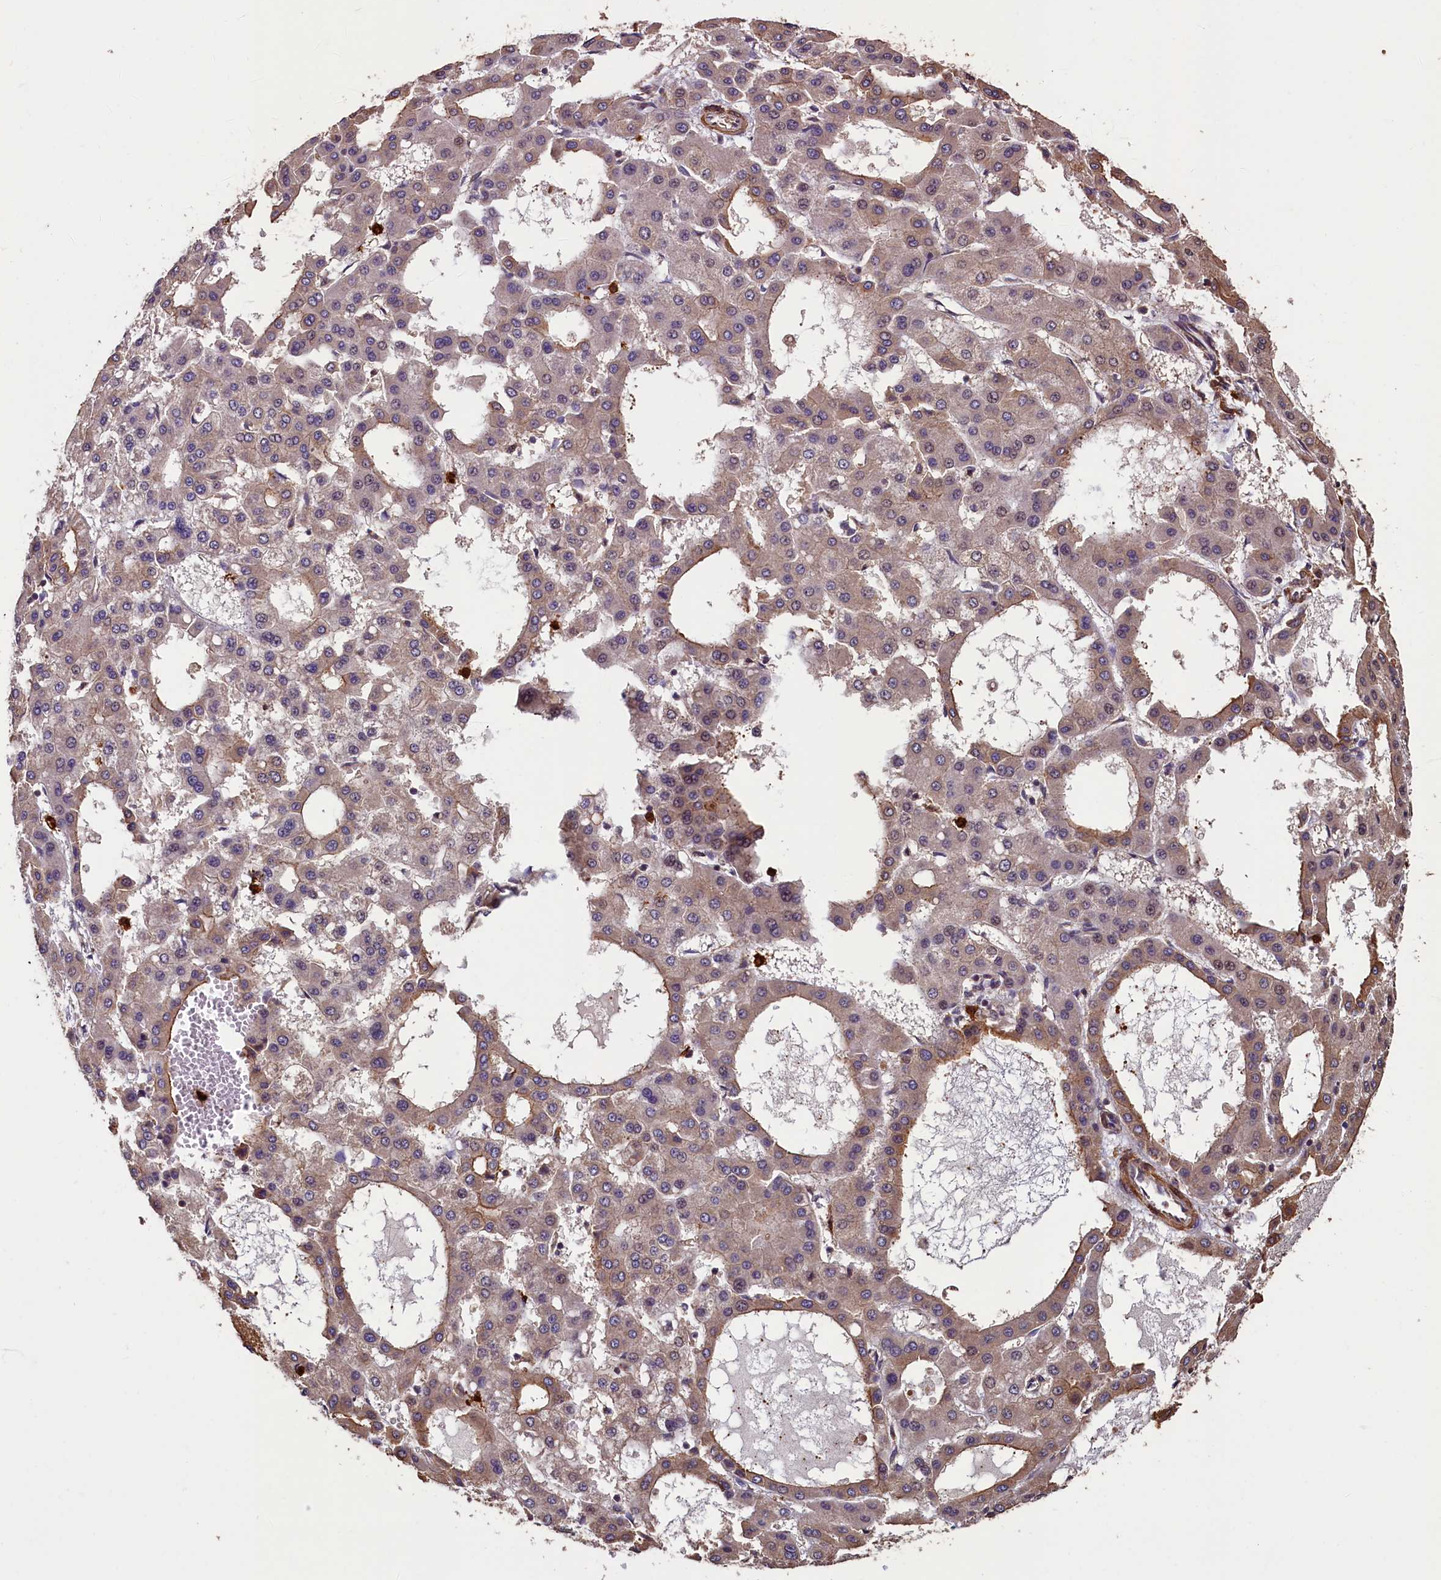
{"staining": {"intensity": "moderate", "quantity": "25%-75%", "location": "cytoplasmic/membranous"}, "tissue": "liver cancer", "cell_type": "Tumor cells", "image_type": "cancer", "snomed": [{"axis": "morphology", "description": "Carcinoma, Hepatocellular, NOS"}, {"axis": "topography", "description": "Liver"}], "caption": "A brown stain shows moderate cytoplasmic/membranous expression of a protein in human hepatocellular carcinoma (liver) tumor cells. (Stains: DAB (3,3'-diaminobenzidine) in brown, nuclei in blue, Microscopy: brightfield microscopy at high magnification).", "gene": "CCDC102B", "patient": {"sex": "male", "age": 47}}